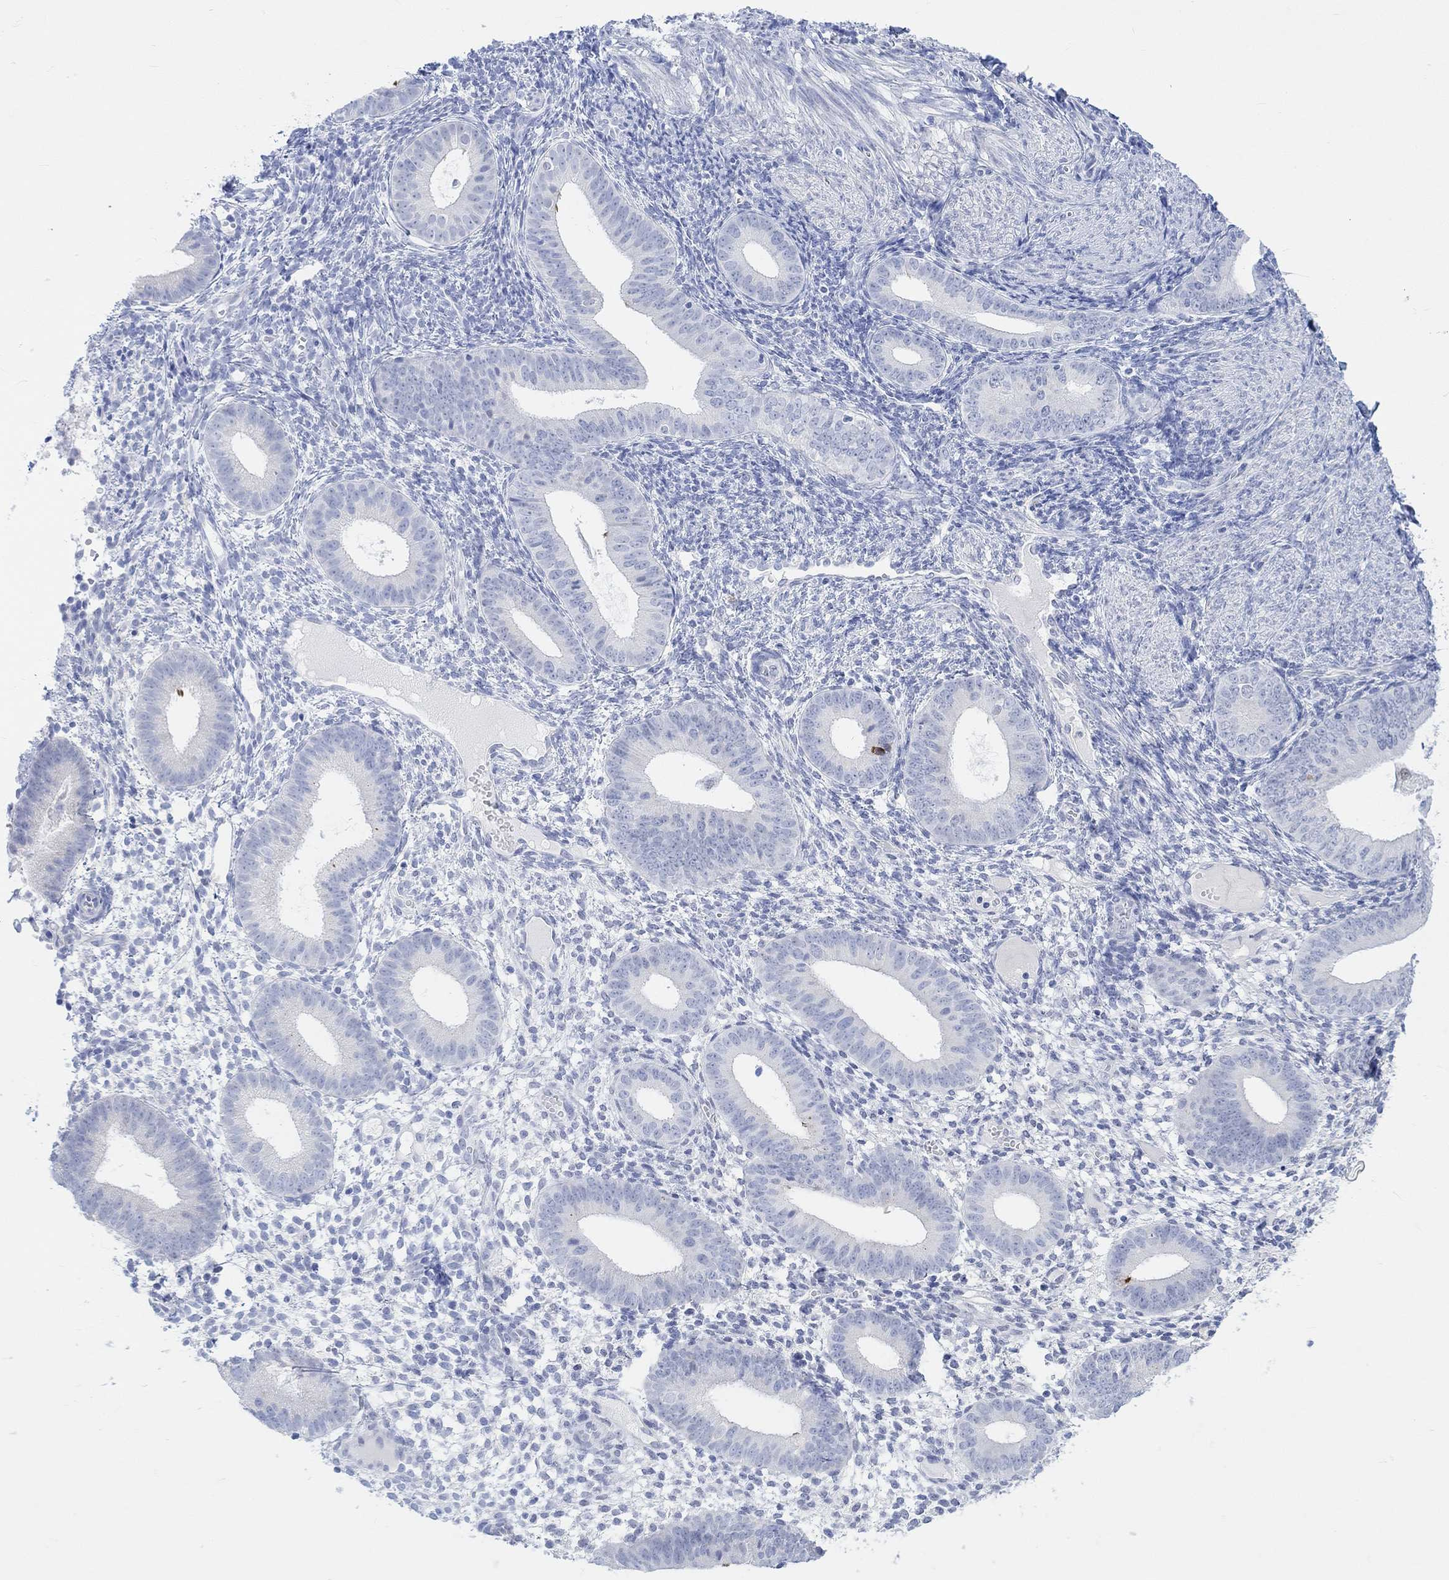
{"staining": {"intensity": "negative", "quantity": "none", "location": "none"}, "tissue": "endometrium", "cell_type": "Cells in endometrial stroma", "image_type": "normal", "snomed": [{"axis": "morphology", "description": "Normal tissue, NOS"}, {"axis": "topography", "description": "Endometrium"}], "caption": "A high-resolution histopathology image shows immunohistochemistry (IHC) staining of benign endometrium, which exhibits no significant staining in cells in endometrial stroma.", "gene": "AK8", "patient": {"sex": "female", "age": 39}}